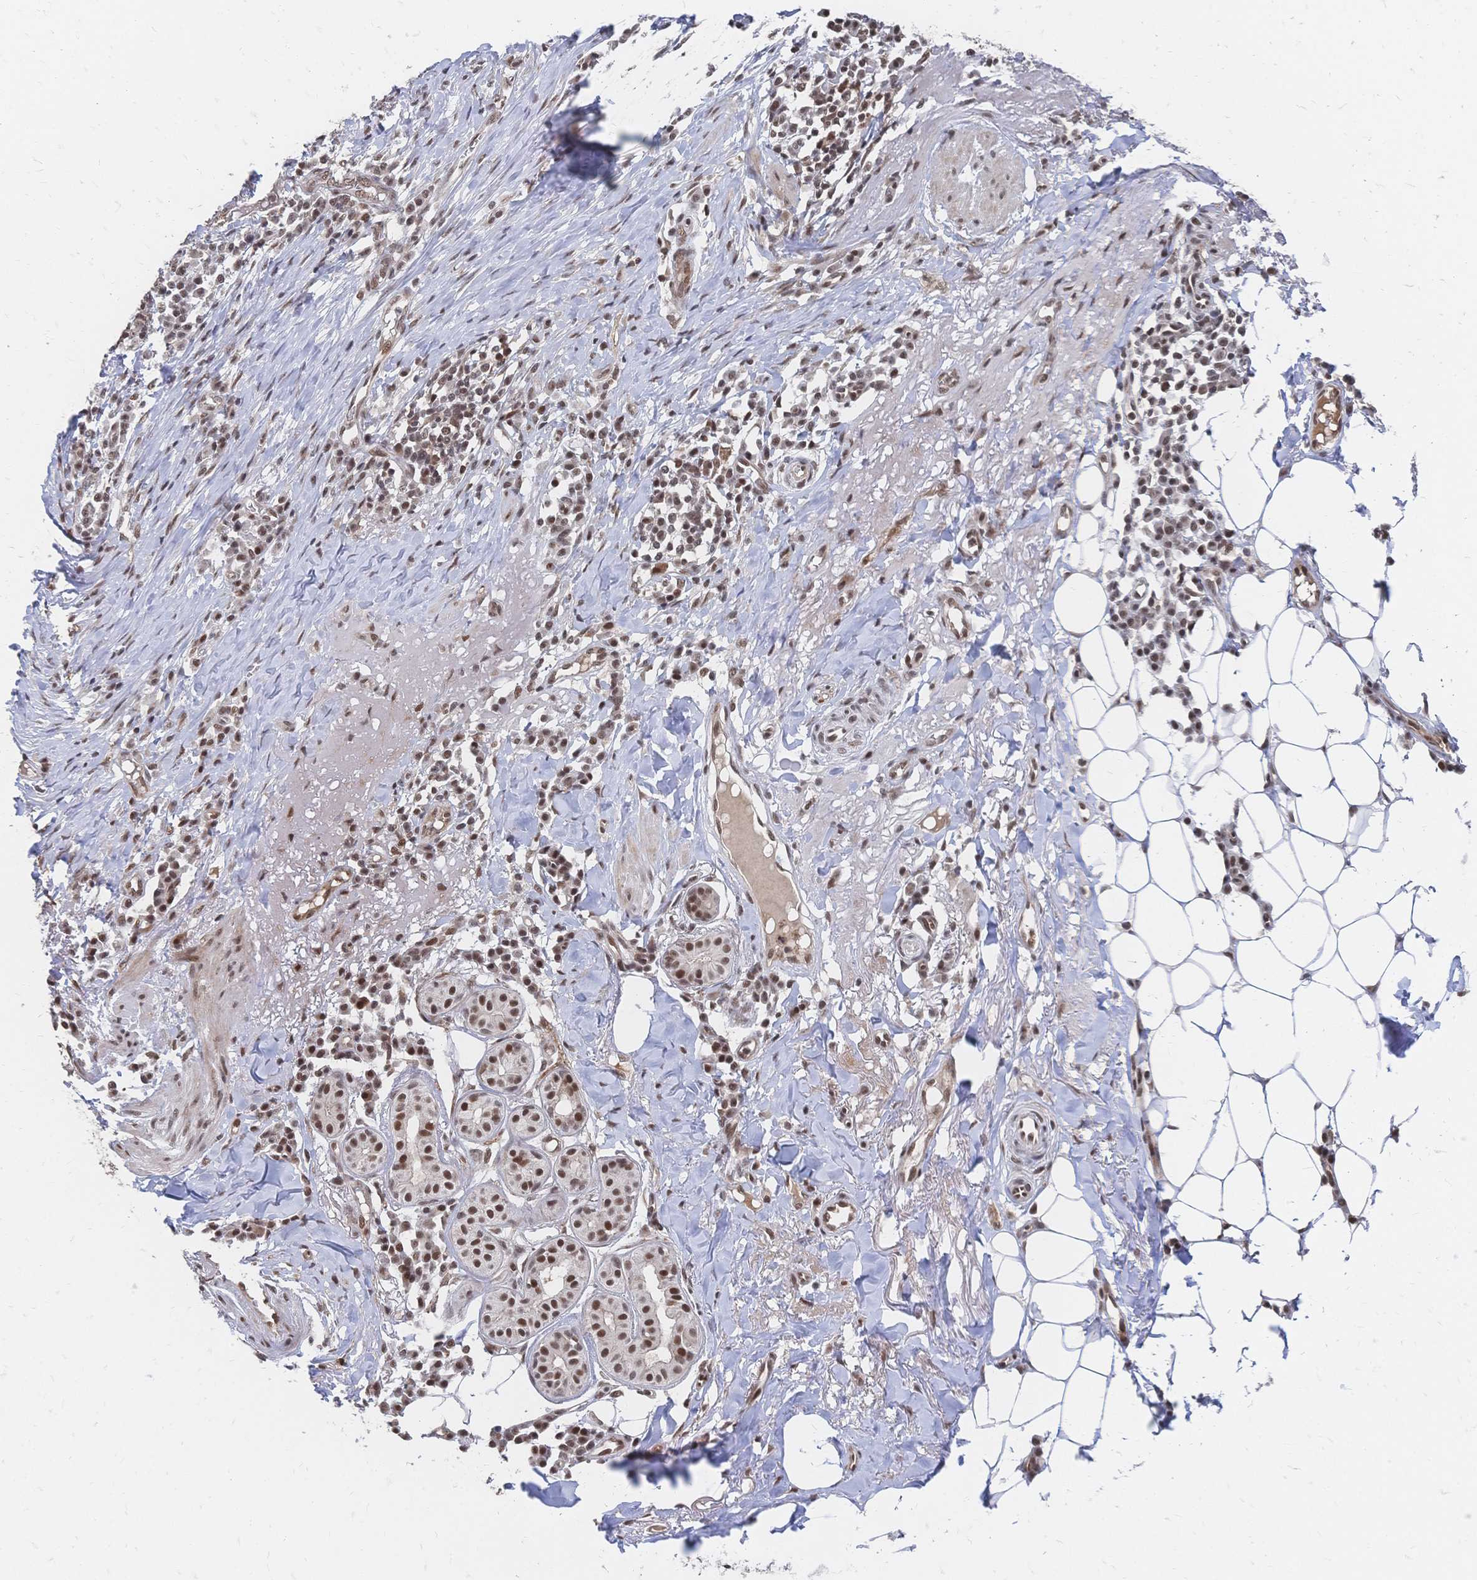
{"staining": {"intensity": "moderate", "quantity": ">75%", "location": "nuclear"}, "tissue": "skin cancer", "cell_type": "Tumor cells", "image_type": "cancer", "snomed": [{"axis": "morphology", "description": "Basal cell carcinoma"}, {"axis": "topography", "description": "Skin"}], "caption": "Immunohistochemical staining of human basal cell carcinoma (skin) displays medium levels of moderate nuclear expression in approximately >75% of tumor cells. (DAB IHC with brightfield microscopy, high magnification).", "gene": "NELFA", "patient": {"sex": "female", "age": 93}}